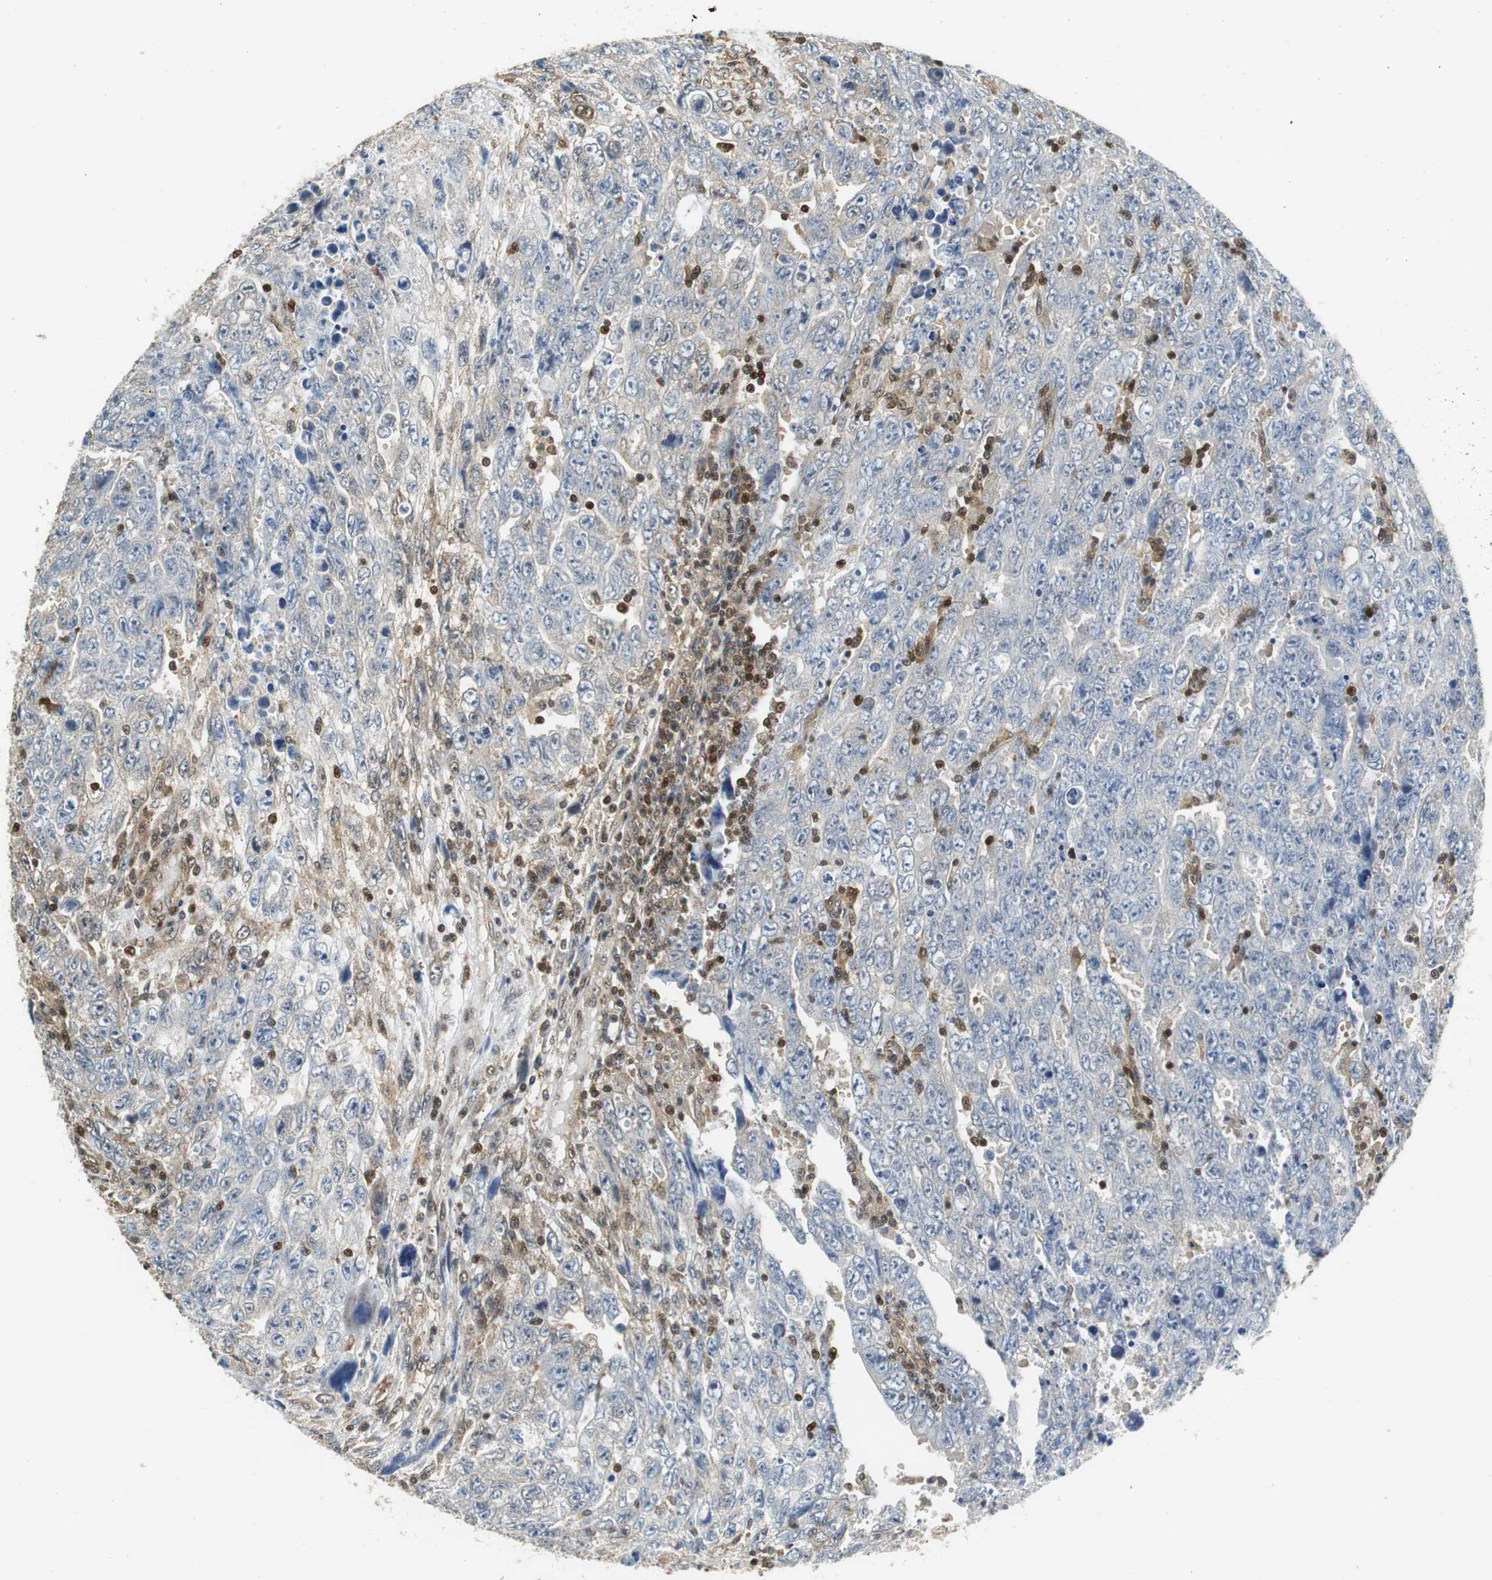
{"staining": {"intensity": "weak", "quantity": "25%-75%", "location": "cytoplasmic/membranous"}, "tissue": "testis cancer", "cell_type": "Tumor cells", "image_type": "cancer", "snomed": [{"axis": "morphology", "description": "Carcinoma, Embryonal, NOS"}, {"axis": "topography", "description": "Testis"}], "caption": "Immunohistochemical staining of human embryonal carcinoma (testis) shows low levels of weak cytoplasmic/membranous protein staining in approximately 25%-75% of tumor cells. Nuclei are stained in blue.", "gene": "GSDMD", "patient": {"sex": "male", "age": 28}}